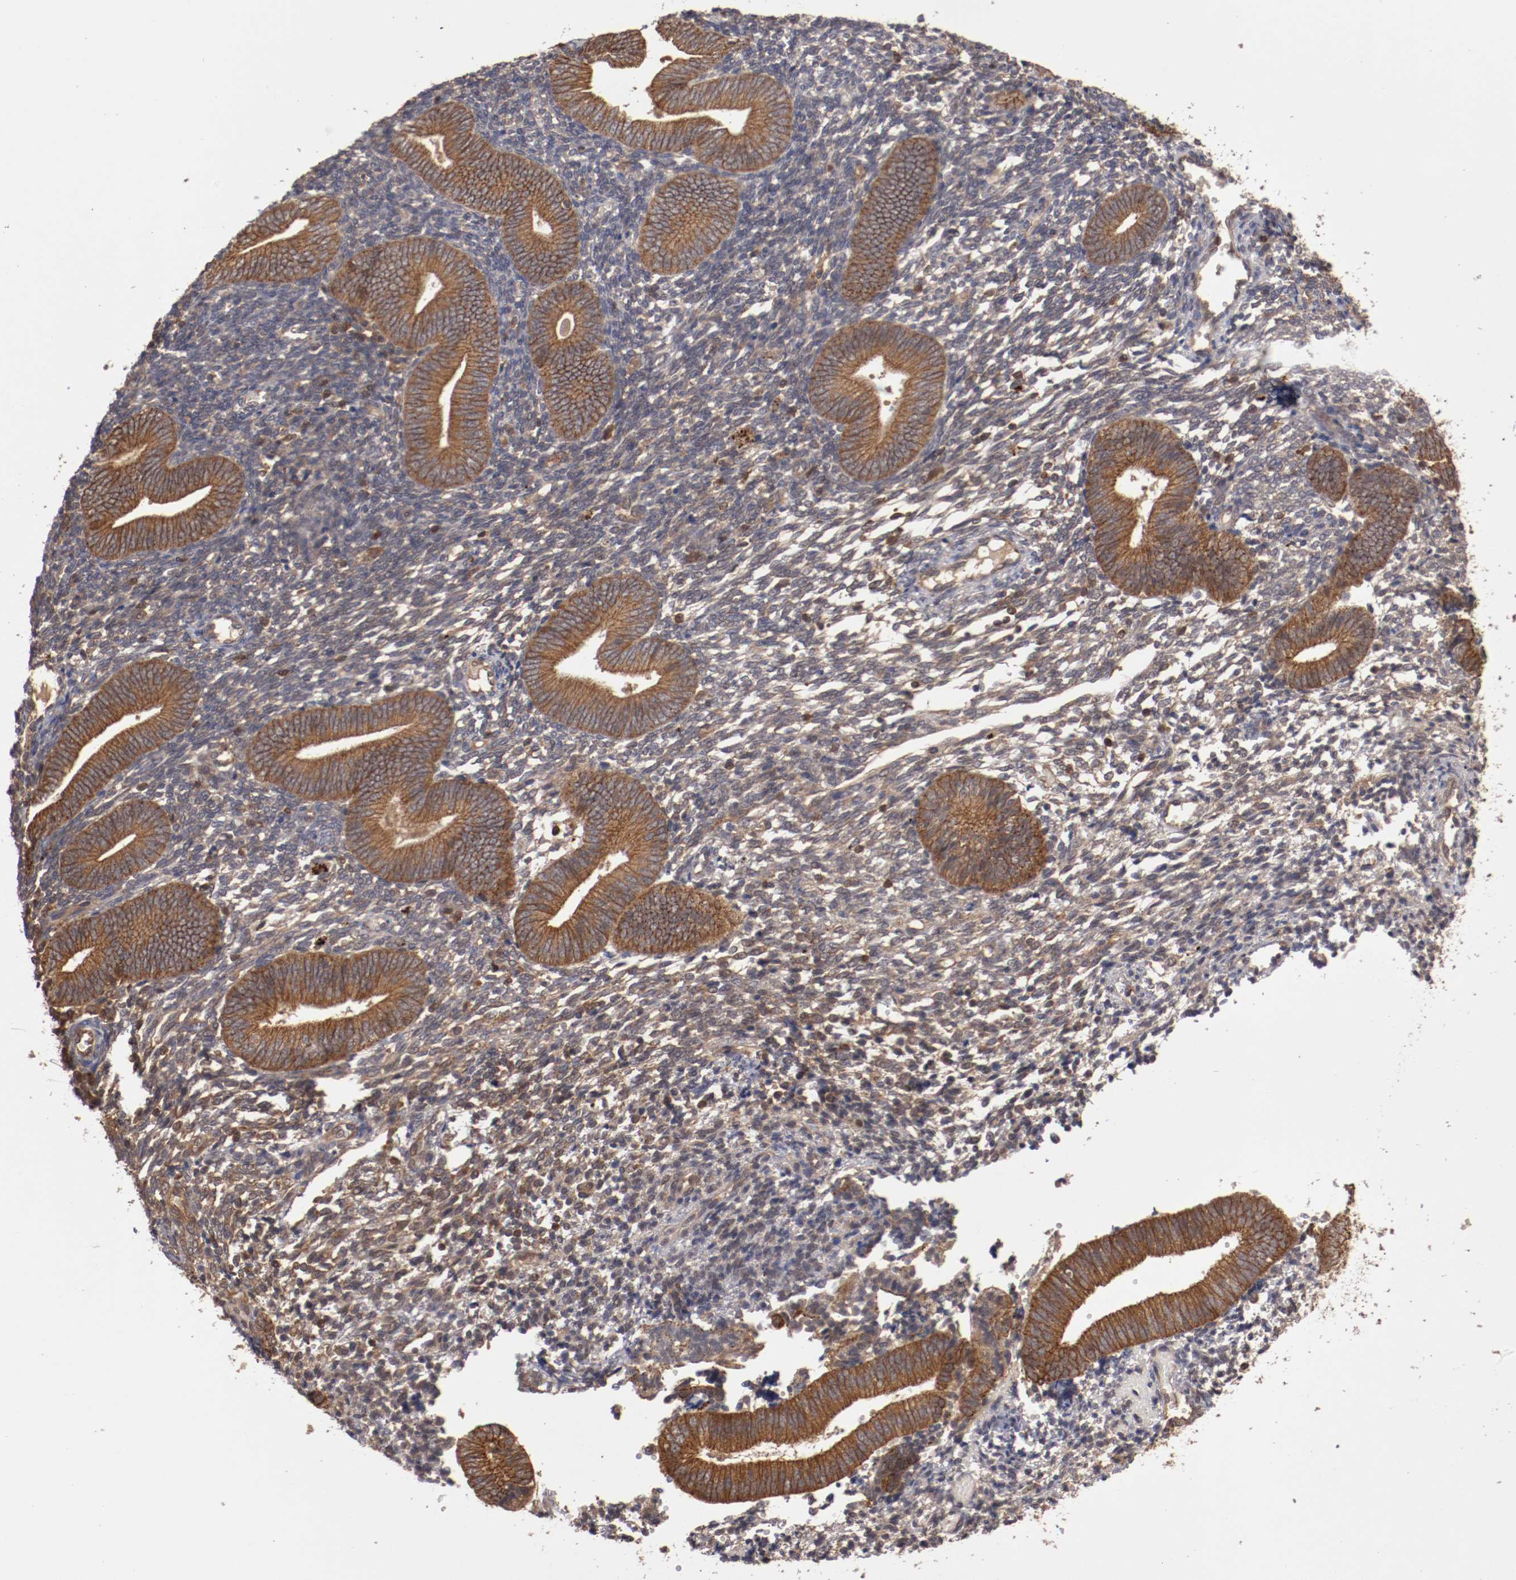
{"staining": {"intensity": "moderate", "quantity": "<25%", "location": "cytoplasmic/membranous"}, "tissue": "endometrium", "cell_type": "Cells in endometrial stroma", "image_type": "normal", "snomed": [{"axis": "morphology", "description": "Normal tissue, NOS"}, {"axis": "topography", "description": "Uterus"}, {"axis": "topography", "description": "Endometrium"}], "caption": "Endometrium stained with DAB IHC reveals low levels of moderate cytoplasmic/membranous staining in approximately <25% of cells in endometrial stroma. The staining was performed using DAB (3,3'-diaminobenzidine), with brown indicating positive protein expression. Nuclei are stained blue with hematoxylin.", "gene": "RPS6KA6", "patient": {"sex": "female", "age": 33}}